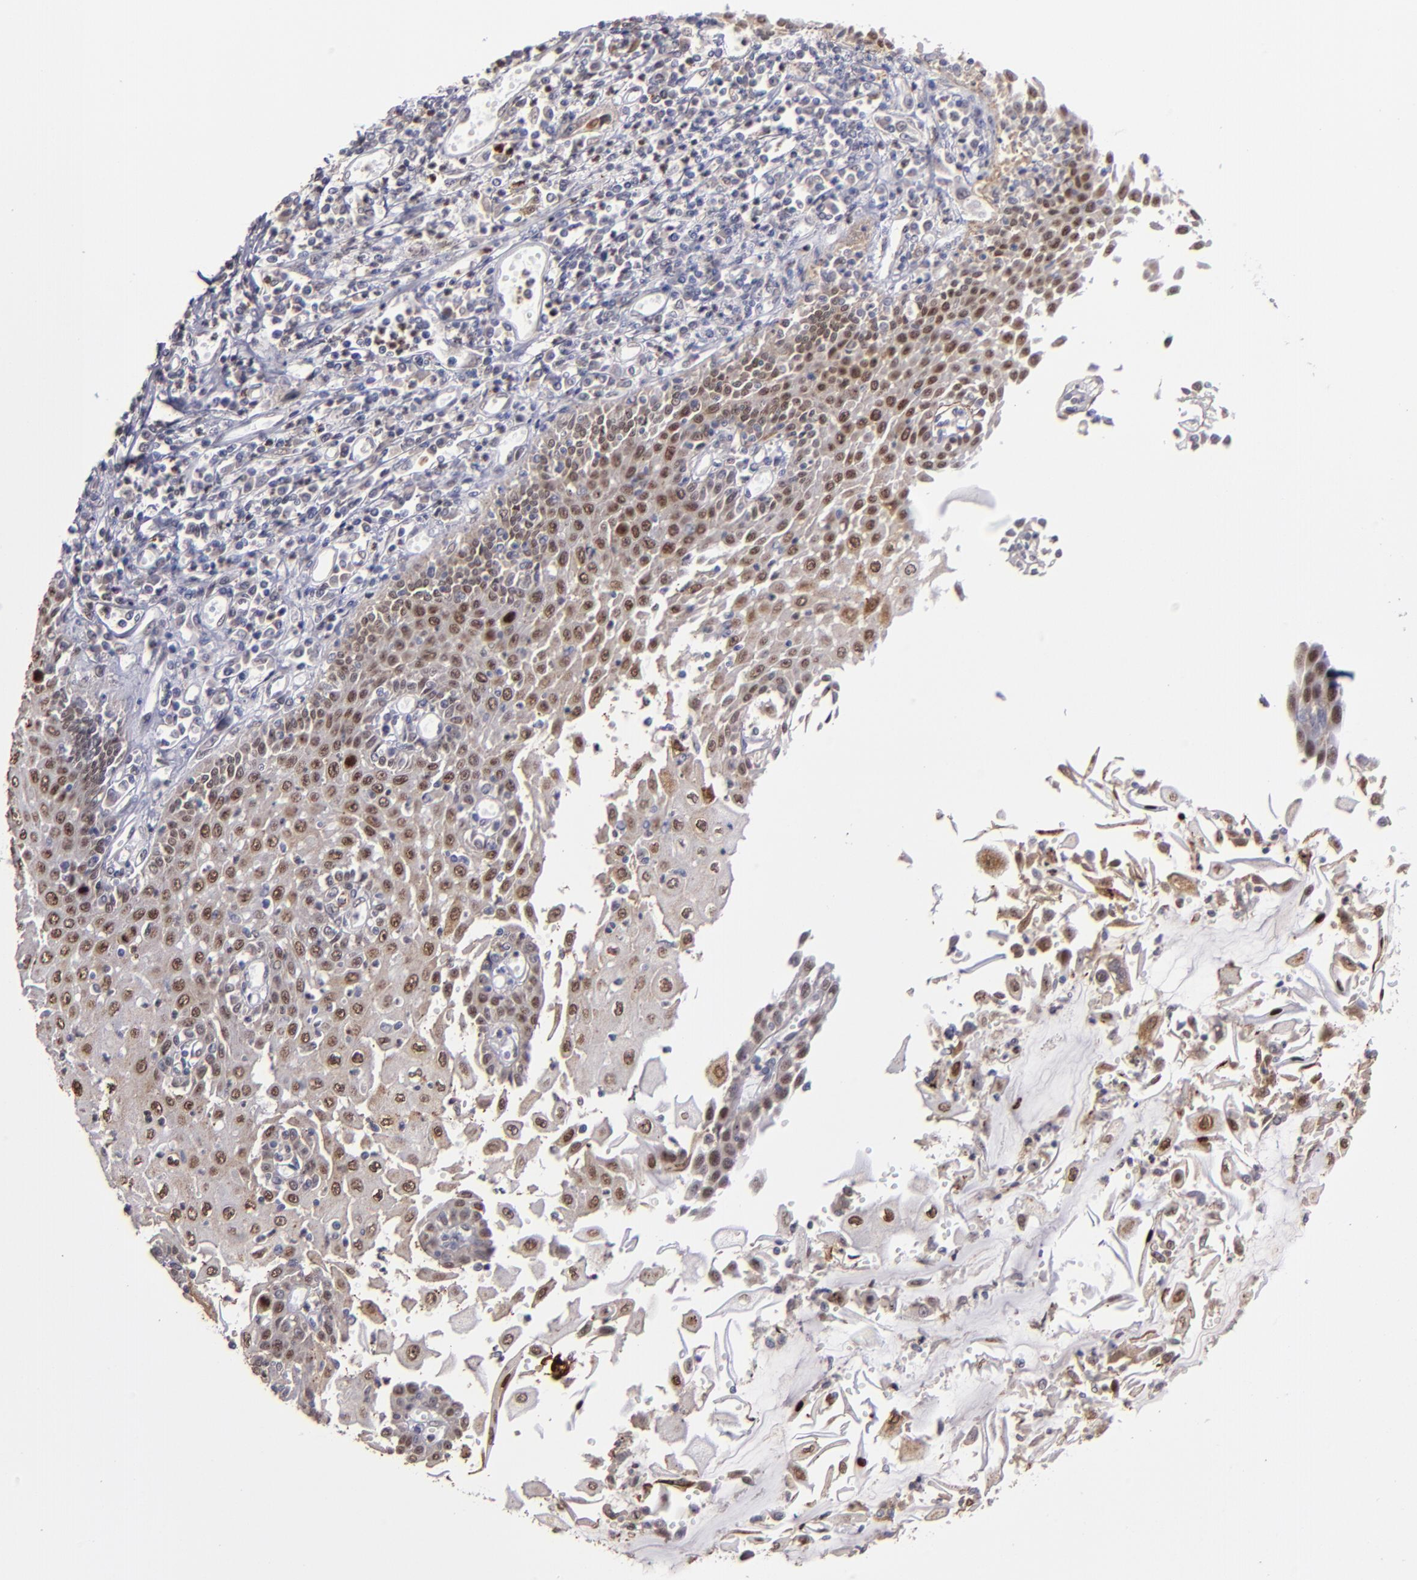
{"staining": {"intensity": "moderate", "quantity": ">75%", "location": "nuclear"}, "tissue": "esophagus", "cell_type": "Squamous epithelial cells", "image_type": "normal", "snomed": [{"axis": "morphology", "description": "Normal tissue, NOS"}, {"axis": "topography", "description": "Esophagus"}], "caption": "Squamous epithelial cells exhibit medium levels of moderate nuclear expression in about >75% of cells in normal human esophagus. (DAB (3,3'-diaminobenzidine) IHC, brown staining for protein, blue staining for nuclei).", "gene": "RREB1", "patient": {"sex": "male", "age": 65}}